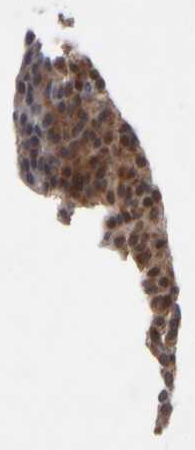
{"staining": {"intensity": "moderate", "quantity": ">75%", "location": "cytoplasmic/membranous"}, "tissue": "parathyroid gland", "cell_type": "Glandular cells", "image_type": "normal", "snomed": [{"axis": "morphology", "description": "Normal tissue, NOS"}, {"axis": "morphology", "description": "Adenoma, NOS"}, {"axis": "topography", "description": "Parathyroid gland"}], "caption": "Brown immunohistochemical staining in unremarkable human parathyroid gland reveals moderate cytoplasmic/membranous positivity in about >75% of glandular cells. The staining was performed using DAB (3,3'-diaminobenzidine) to visualize the protein expression in brown, while the nuclei were stained in blue with hematoxylin (Magnification: 20x).", "gene": "CHADL", "patient": {"sex": "female", "age": 57}}